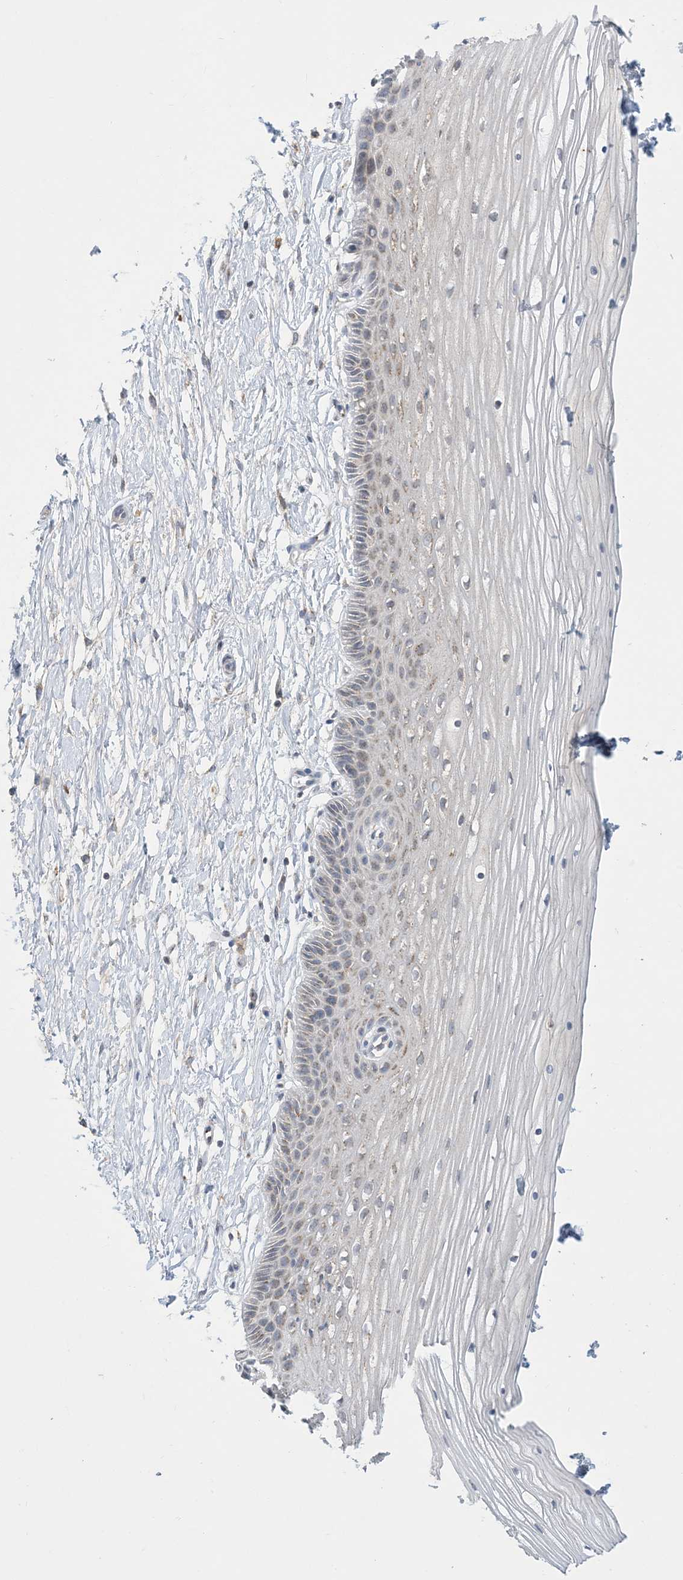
{"staining": {"intensity": "weak", "quantity": "25%-75%", "location": "cytoplasmic/membranous"}, "tissue": "vagina", "cell_type": "Squamous epithelial cells", "image_type": "normal", "snomed": [{"axis": "morphology", "description": "Normal tissue, NOS"}, {"axis": "topography", "description": "Vagina"}, {"axis": "topography", "description": "Cervix"}], "caption": "About 25%-75% of squamous epithelial cells in unremarkable vagina show weak cytoplasmic/membranous protein positivity as visualized by brown immunohistochemical staining.", "gene": "CCDC14", "patient": {"sex": "female", "age": 40}}